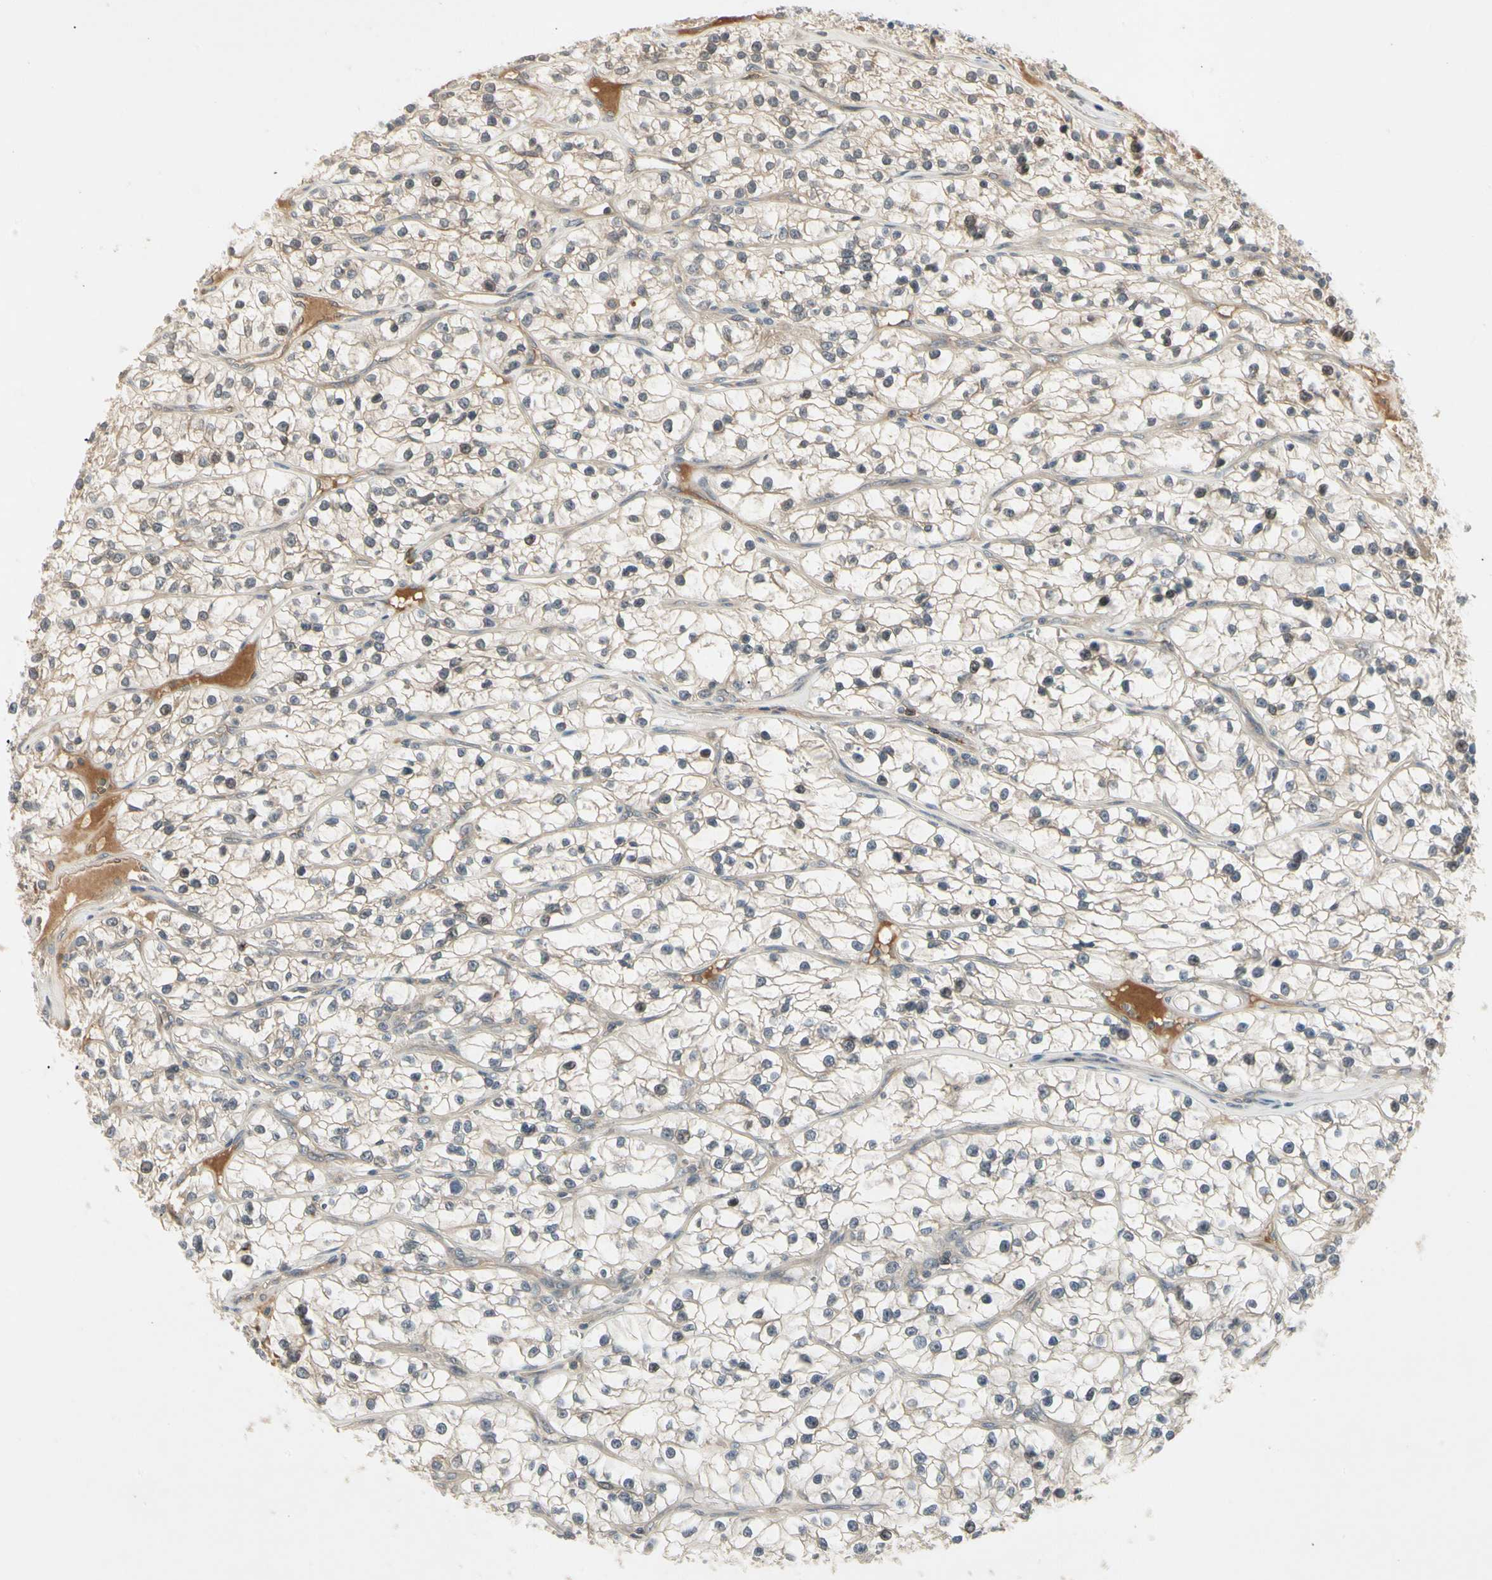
{"staining": {"intensity": "weak", "quantity": "25%-75%", "location": "cytoplasmic/membranous"}, "tissue": "renal cancer", "cell_type": "Tumor cells", "image_type": "cancer", "snomed": [{"axis": "morphology", "description": "Adenocarcinoma, NOS"}, {"axis": "topography", "description": "Kidney"}], "caption": "Immunohistochemistry (DAB) staining of human renal cancer exhibits weak cytoplasmic/membranous protein expression in about 25%-75% of tumor cells.", "gene": "CCL4", "patient": {"sex": "female", "age": 57}}